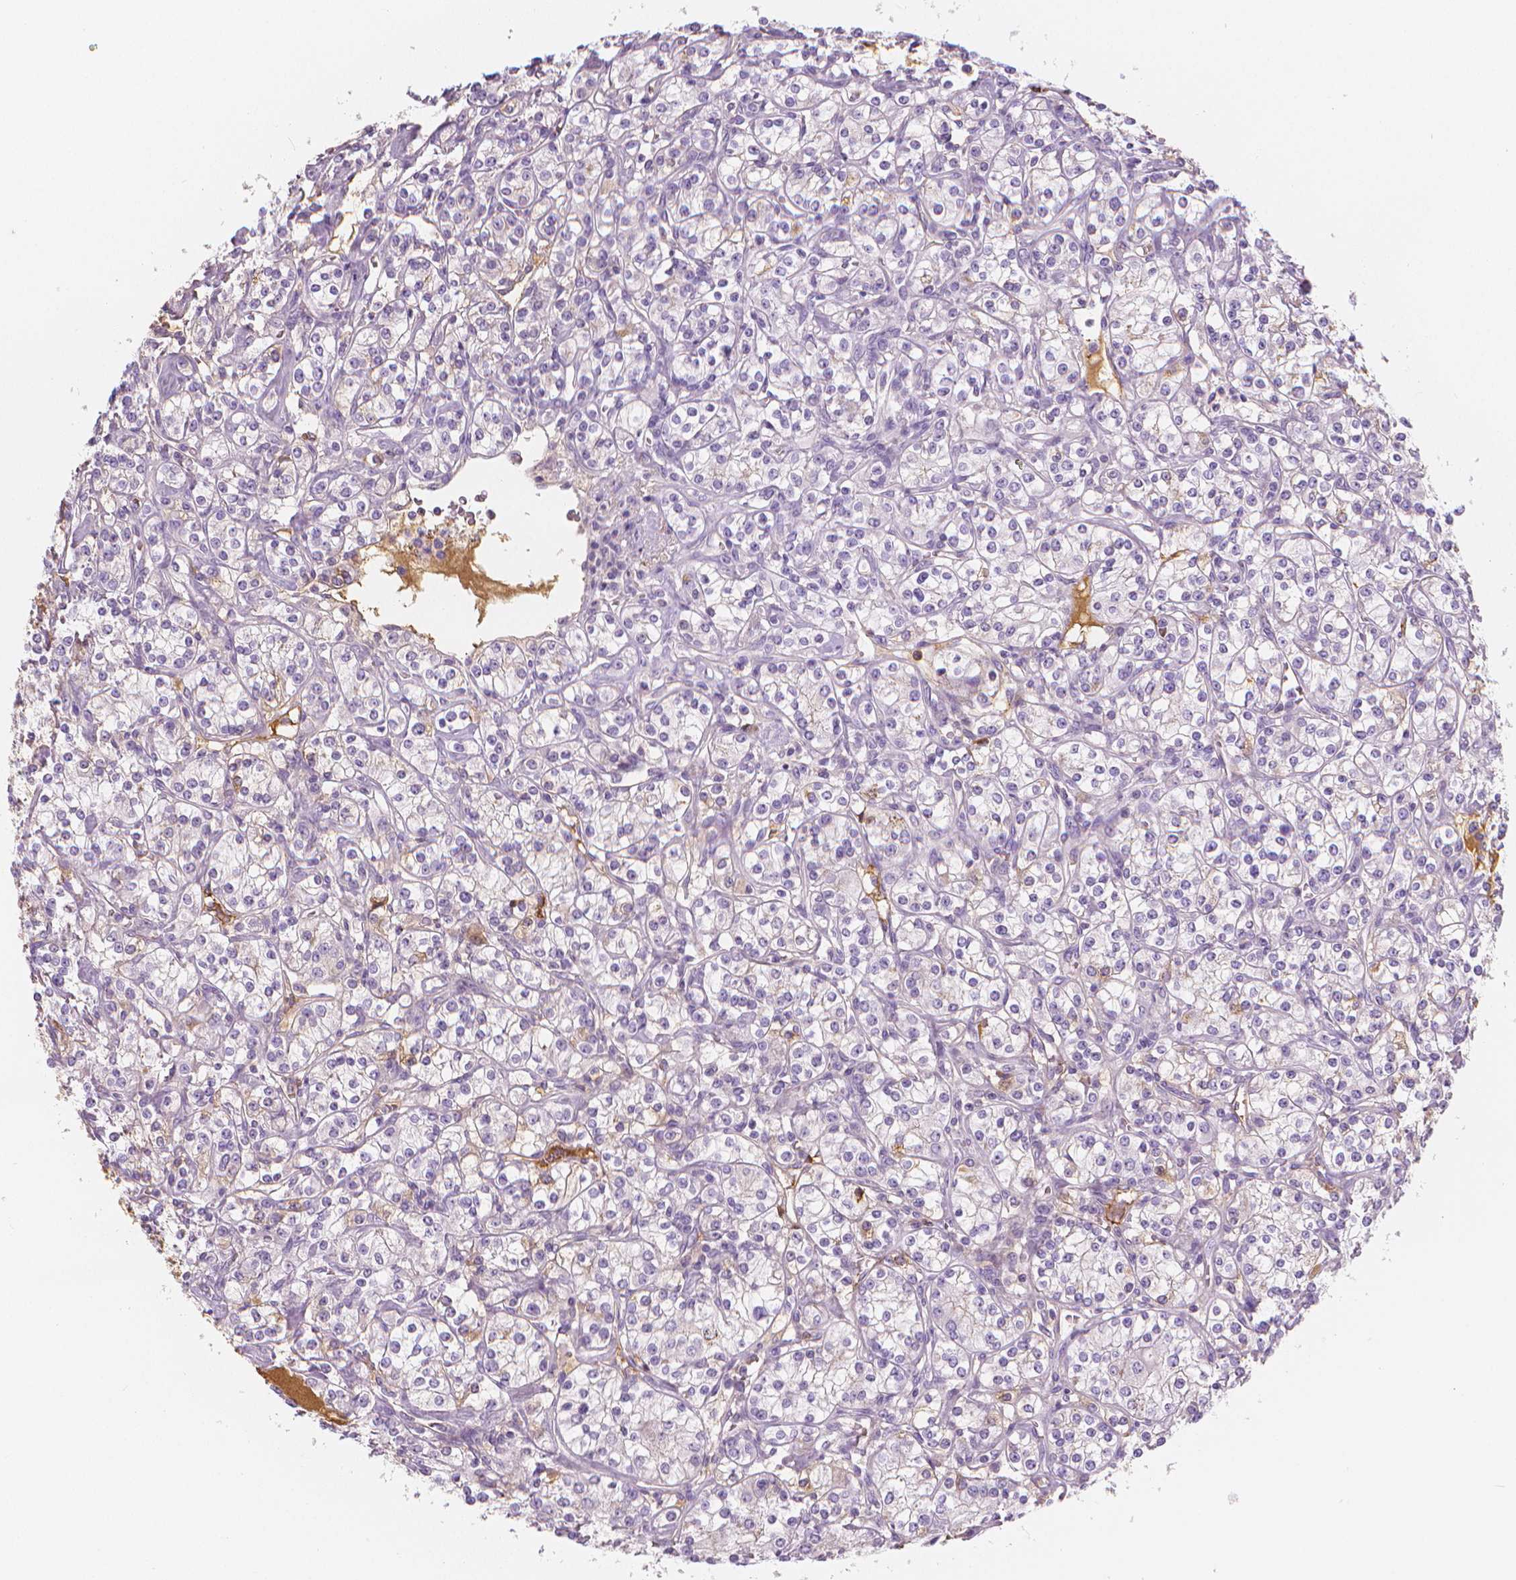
{"staining": {"intensity": "negative", "quantity": "none", "location": "none"}, "tissue": "renal cancer", "cell_type": "Tumor cells", "image_type": "cancer", "snomed": [{"axis": "morphology", "description": "Adenocarcinoma, NOS"}, {"axis": "topography", "description": "Kidney"}], "caption": "Tumor cells show no significant protein positivity in adenocarcinoma (renal).", "gene": "APOA4", "patient": {"sex": "male", "age": 77}}